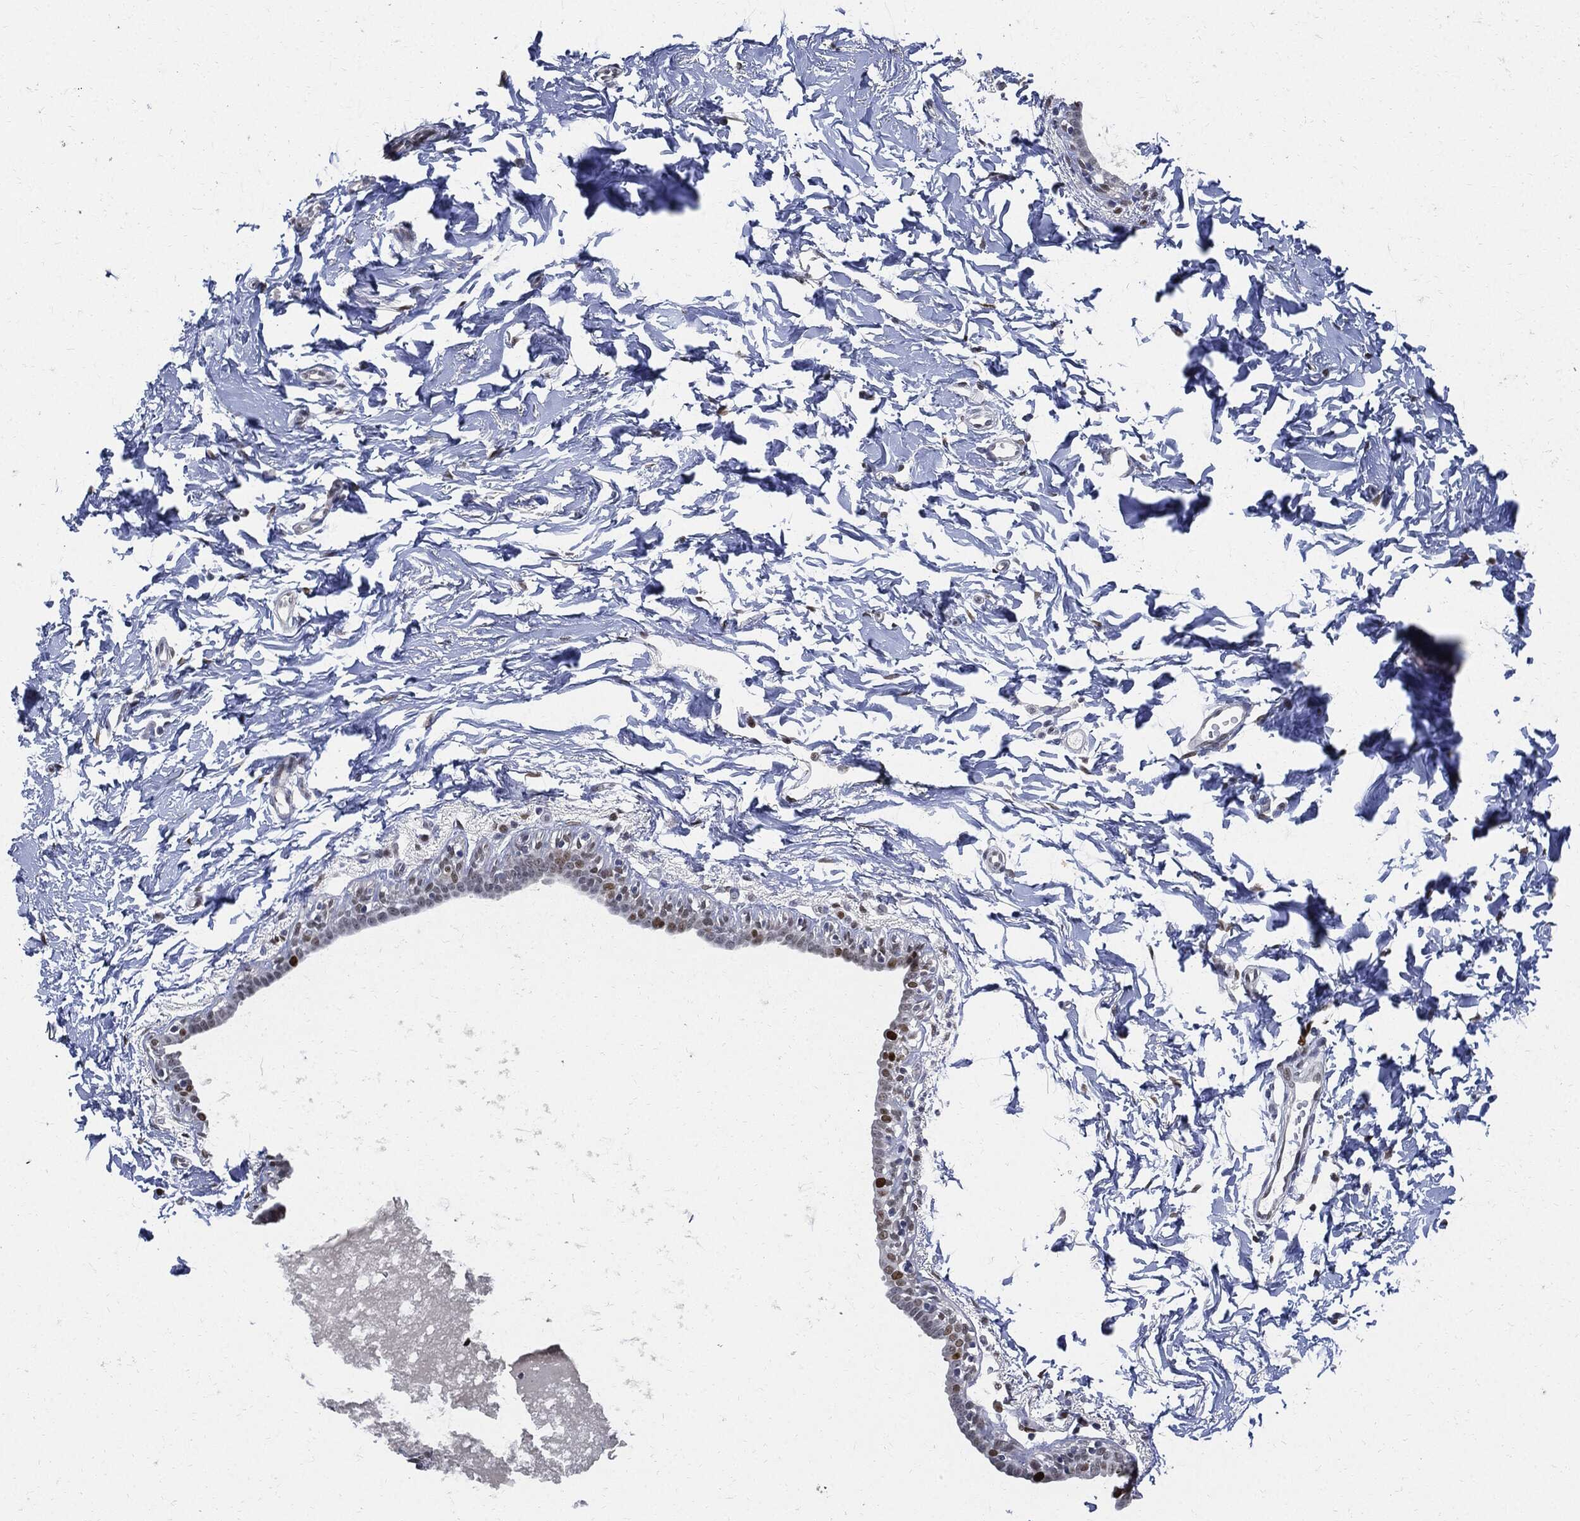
{"staining": {"intensity": "negative", "quantity": "none", "location": "none"}, "tissue": "breast", "cell_type": "Adipocytes", "image_type": "normal", "snomed": [{"axis": "morphology", "description": "Normal tissue, NOS"}, {"axis": "topography", "description": "Breast"}], "caption": "Normal breast was stained to show a protein in brown. There is no significant expression in adipocytes.", "gene": "PCNA", "patient": {"sex": "female", "age": 37}}